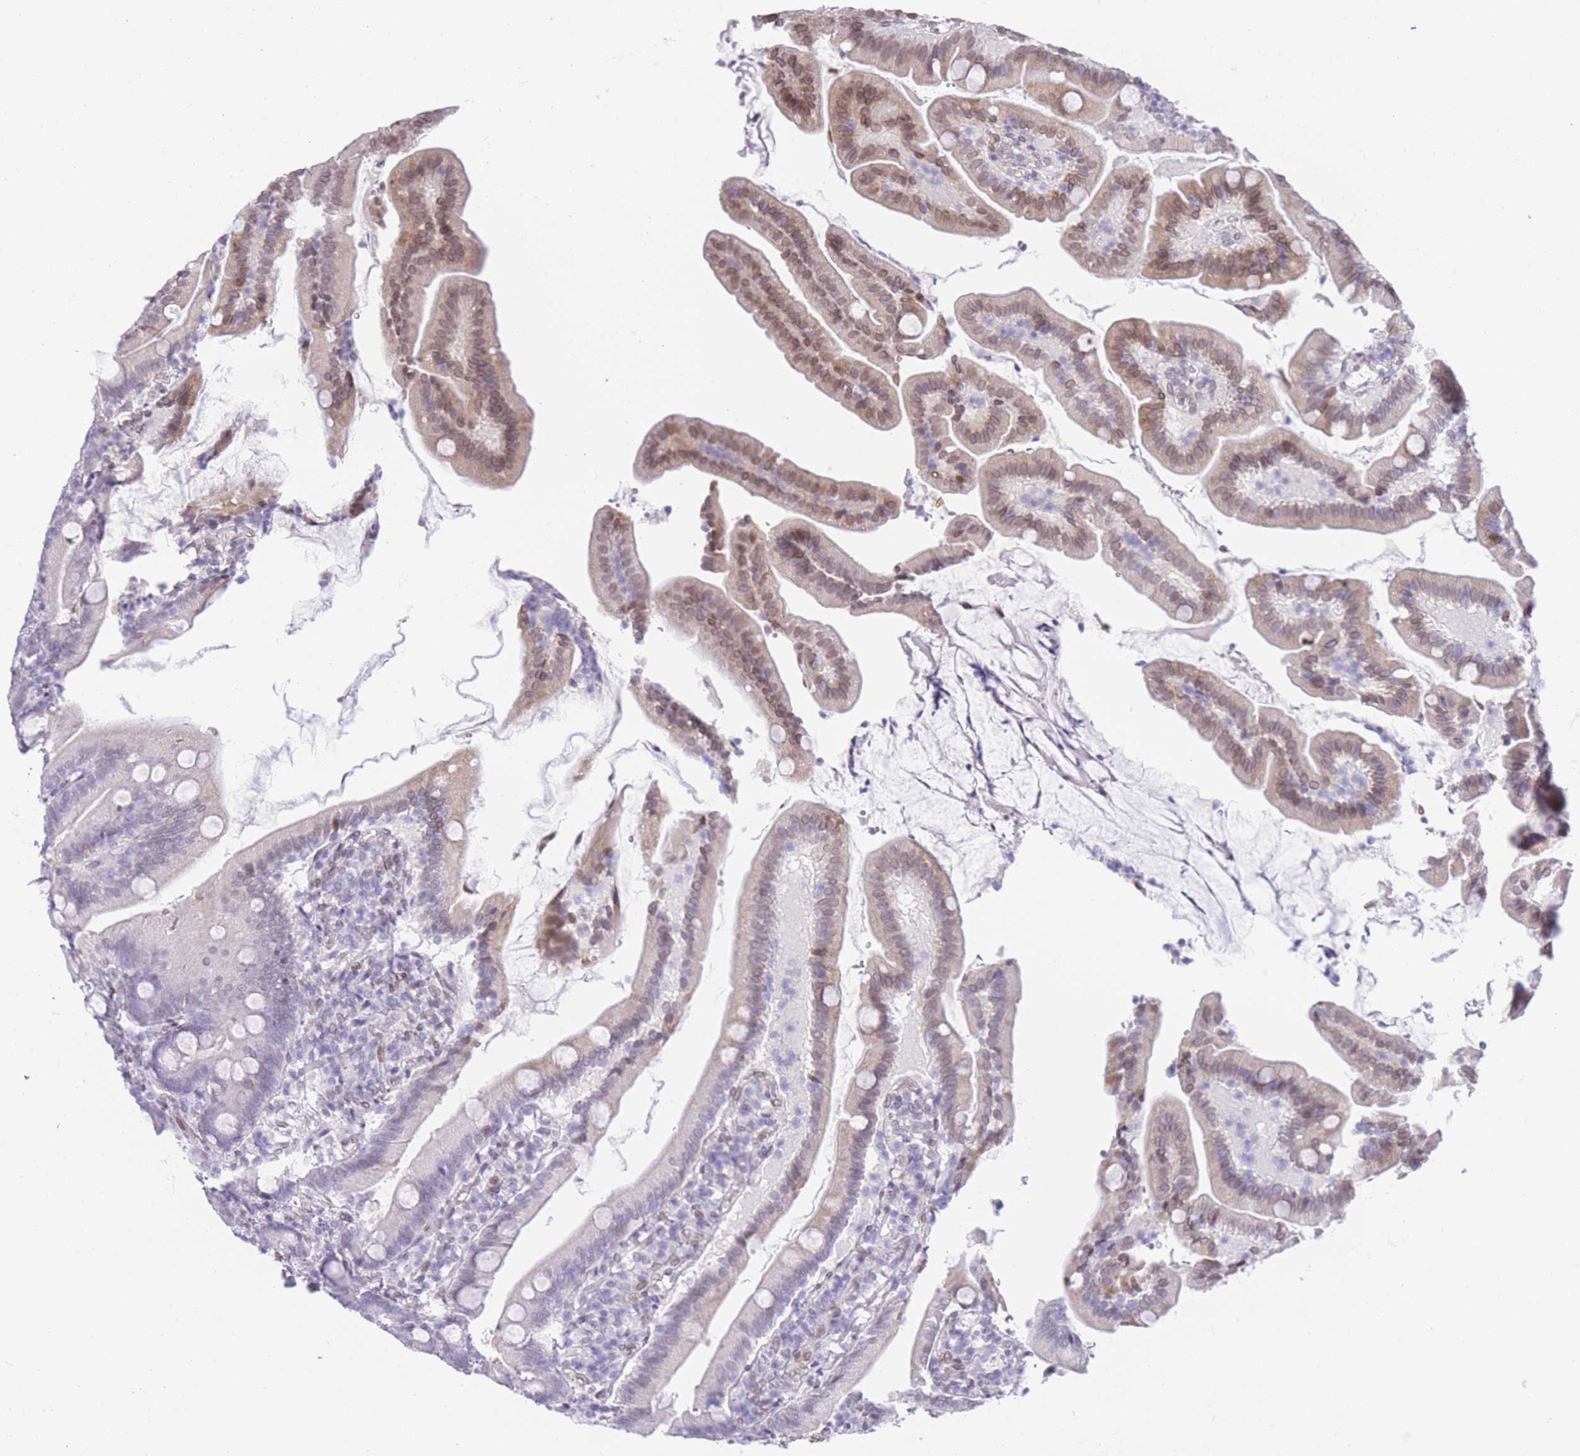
{"staining": {"intensity": "moderate", "quantity": "<25%", "location": "cytoplasmic/membranous,nuclear"}, "tissue": "duodenum", "cell_type": "Glandular cells", "image_type": "normal", "snomed": [{"axis": "morphology", "description": "Normal tissue, NOS"}, {"axis": "topography", "description": "Duodenum"}], "caption": "Protein expression analysis of unremarkable duodenum shows moderate cytoplasmic/membranous,nuclear positivity in about <25% of glandular cells. (Brightfield microscopy of DAB IHC at high magnification).", "gene": "OR10AD1", "patient": {"sex": "female", "age": 67}}